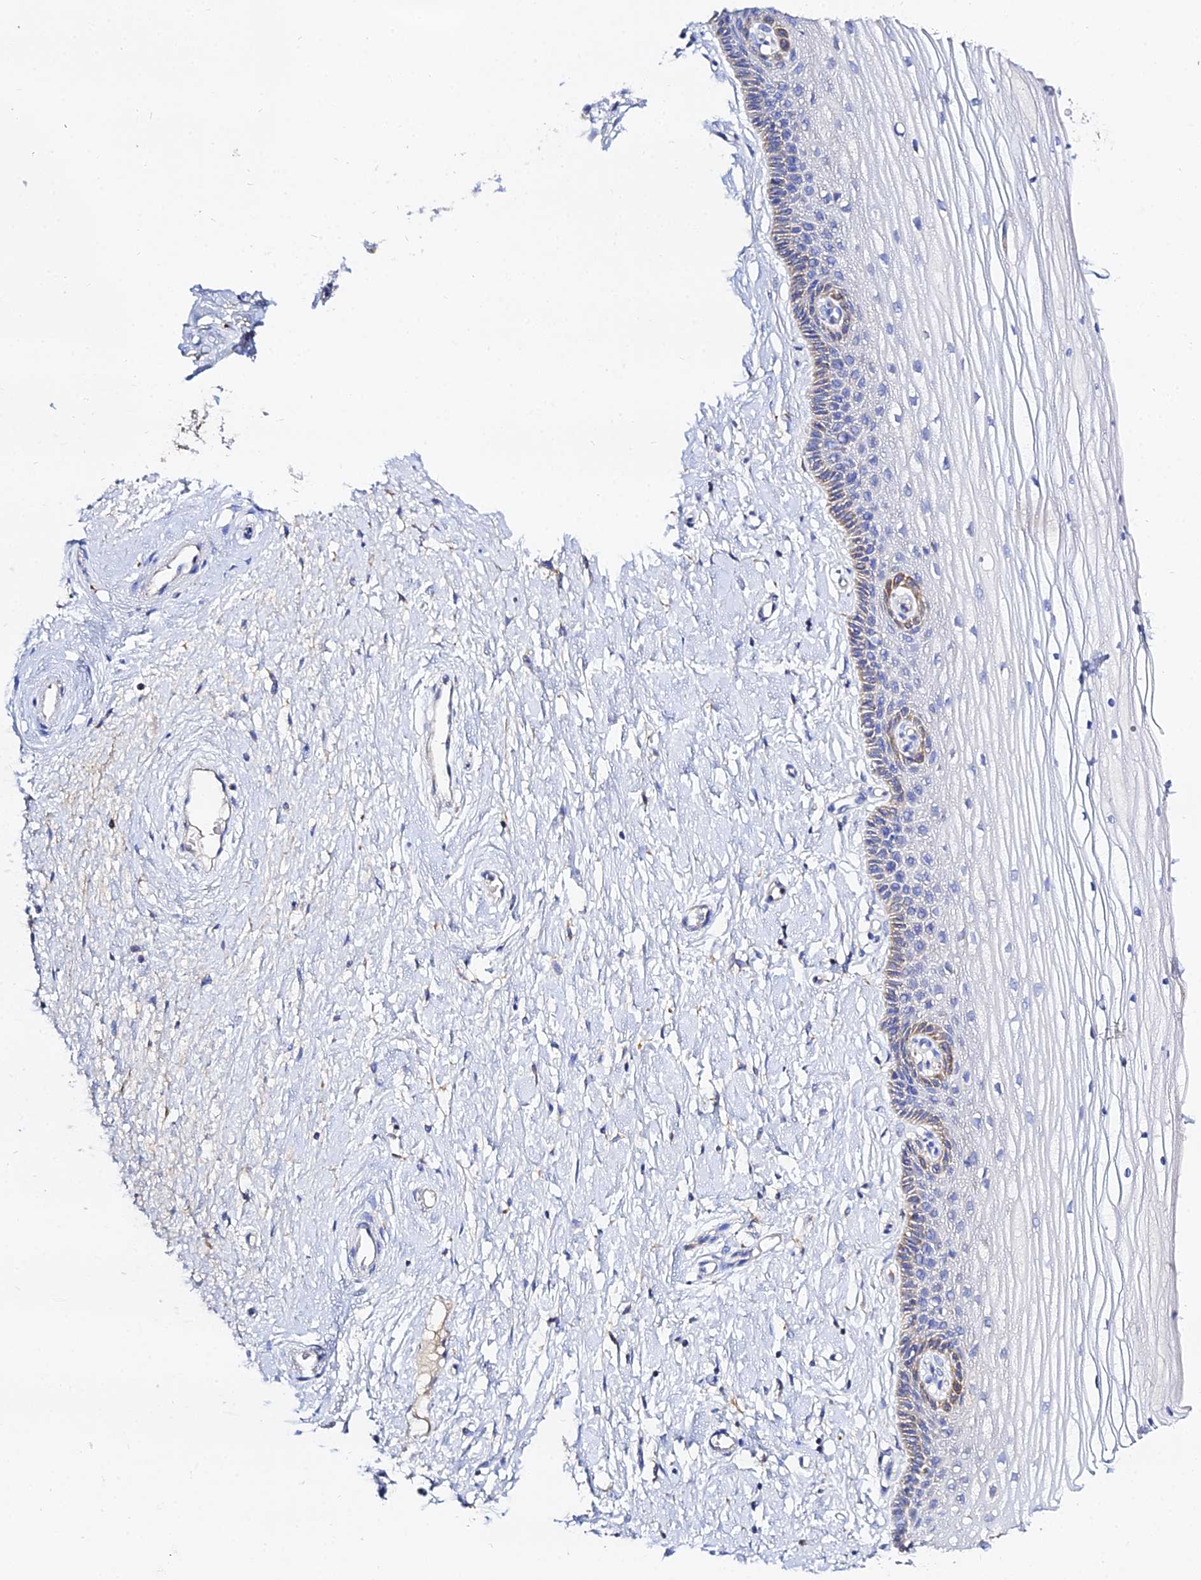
{"staining": {"intensity": "weak", "quantity": "25%-75%", "location": "cytoplasmic/membranous"}, "tissue": "vagina", "cell_type": "Squamous epithelial cells", "image_type": "normal", "snomed": [{"axis": "morphology", "description": "Normal tissue, NOS"}, {"axis": "topography", "description": "Vagina"}, {"axis": "topography", "description": "Cervix"}], "caption": "IHC (DAB (3,3'-diaminobenzidine)) staining of normal human vagina exhibits weak cytoplasmic/membranous protein staining in about 25%-75% of squamous epithelial cells. Immunohistochemistry stains the protein of interest in brown and the nuclei are stained blue.", "gene": "TYW5", "patient": {"sex": "female", "age": 40}}